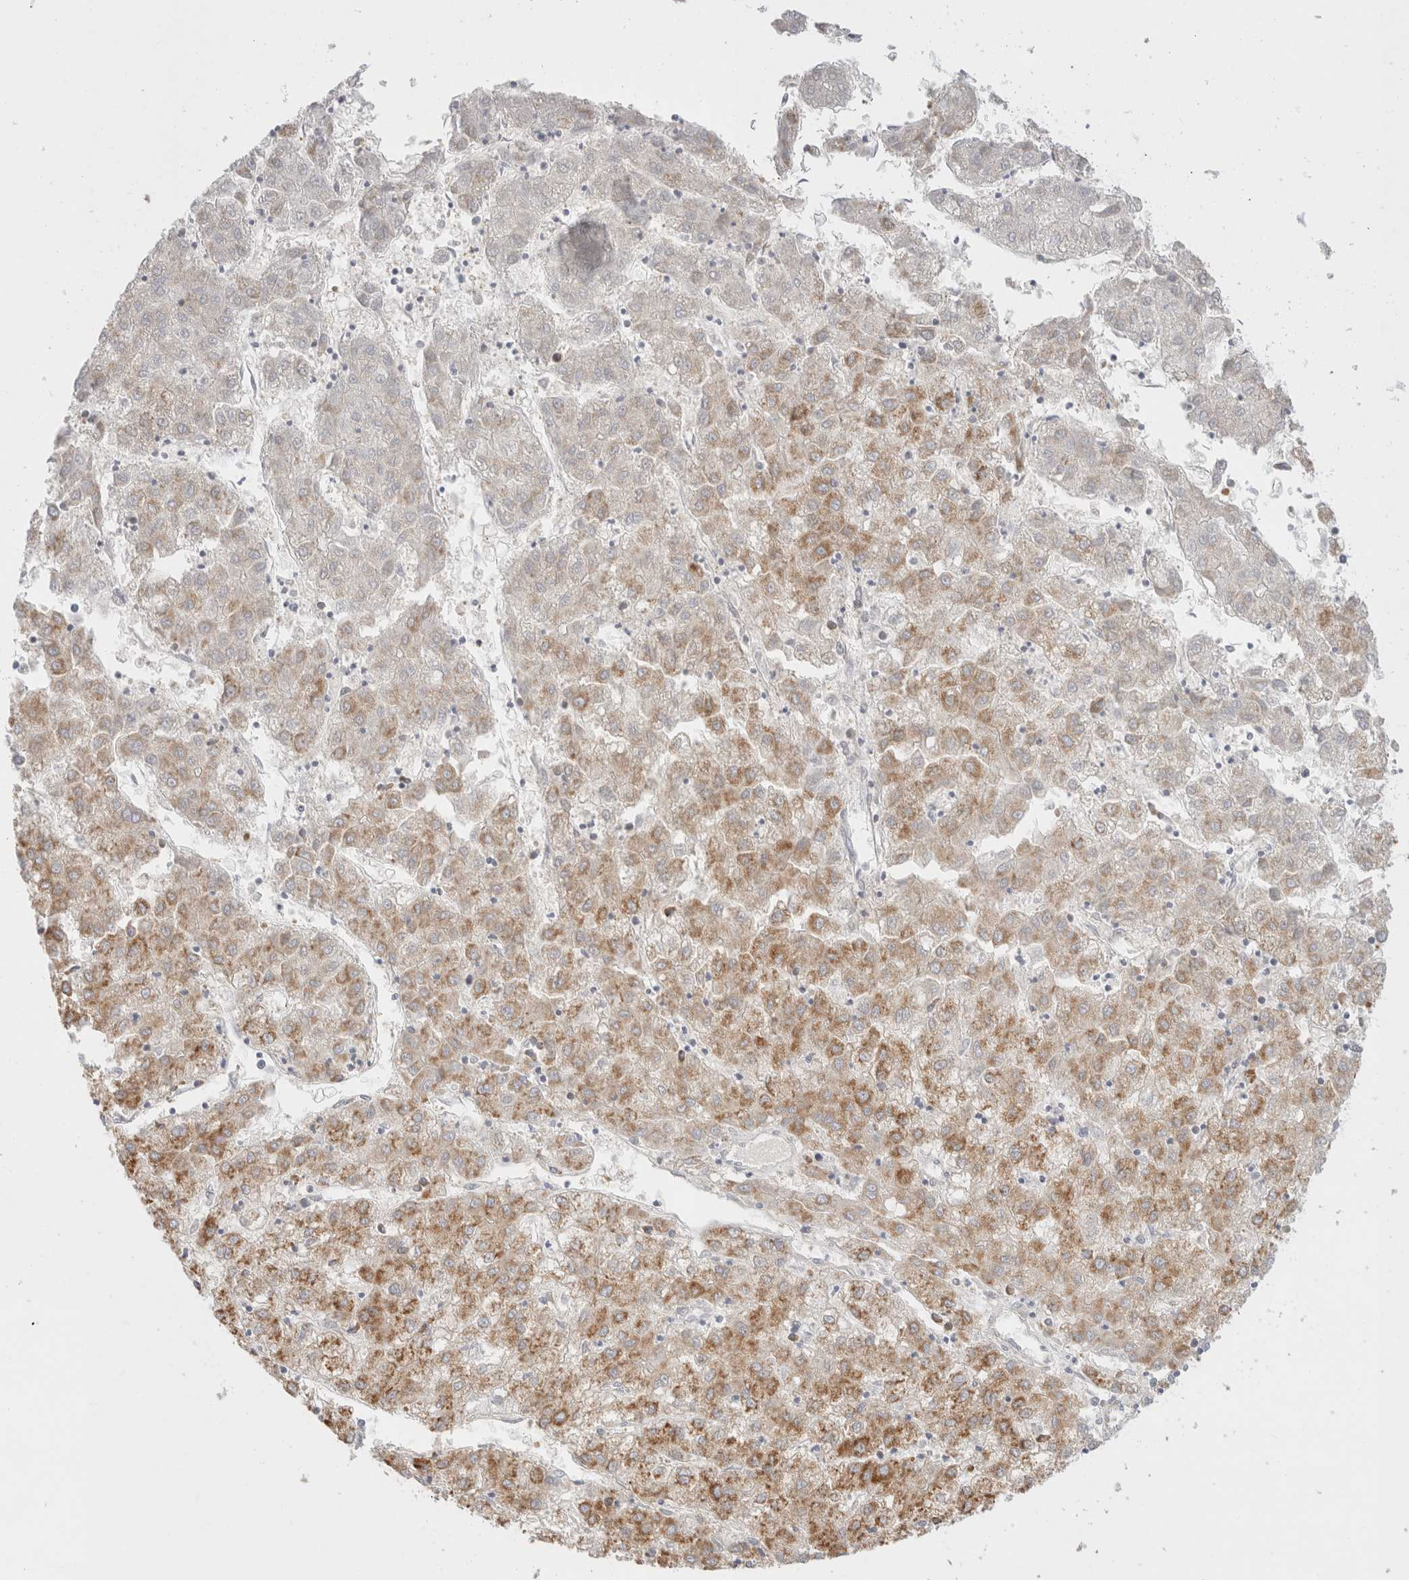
{"staining": {"intensity": "moderate", "quantity": "25%-75%", "location": "cytoplasmic/membranous"}, "tissue": "liver cancer", "cell_type": "Tumor cells", "image_type": "cancer", "snomed": [{"axis": "morphology", "description": "Carcinoma, Hepatocellular, NOS"}, {"axis": "topography", "description": "Liver"}], "caption": "This is an image of immunohistochemistry (IHC) staining of hepatocellular carcinoma (liver), which shows moderate staining in the cytoplasmic/membranous of tumor cells.", "gene": "ZC2HC1A", "patient": {"sex": "male", "age": 72}}